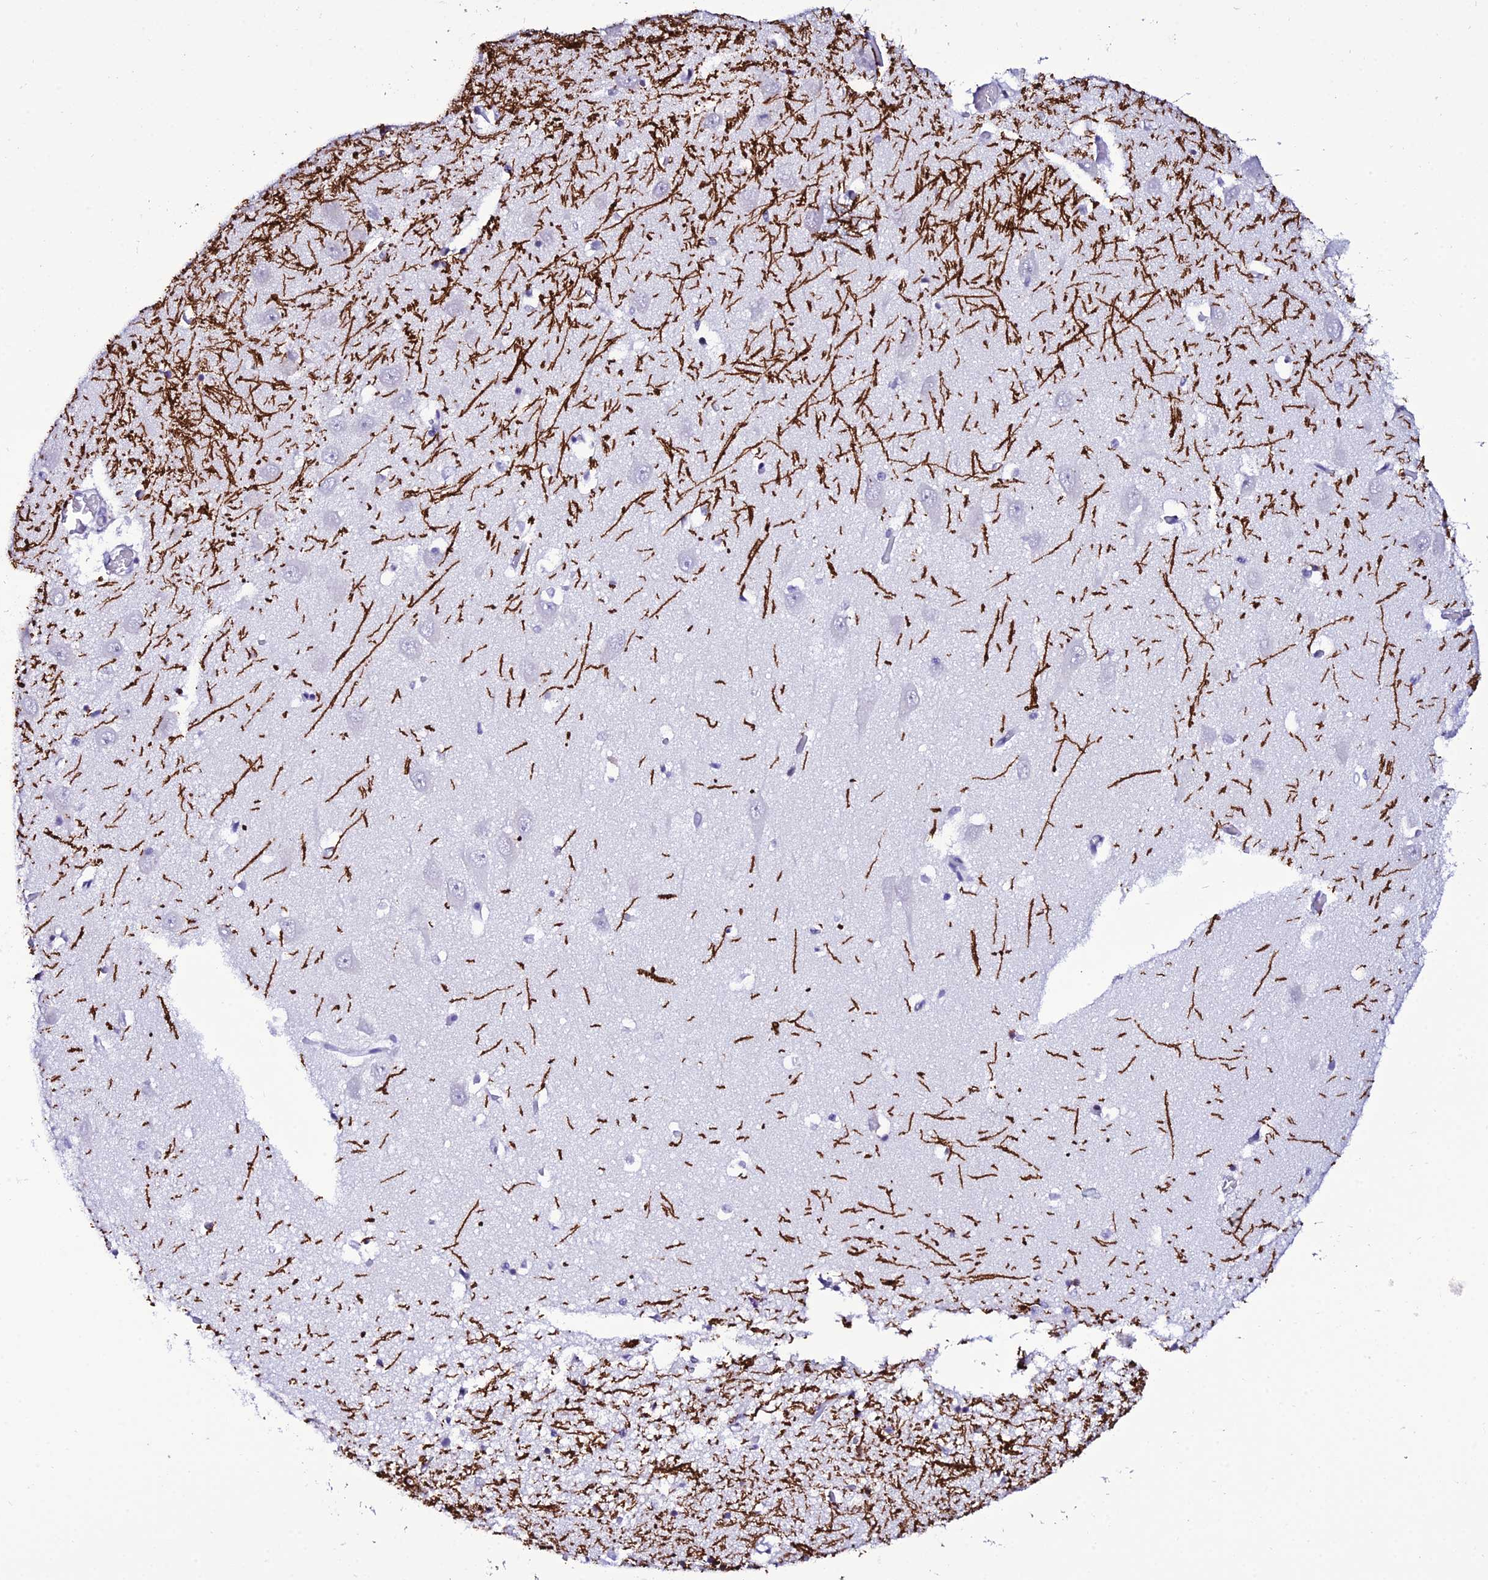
{"staining": {"intensity": "strong", "quantity": "<25%", "location": "cytoplasmic/membranous"}, "tissue": "hippocampus", "cell_type": "Glial cells", "image_type": "normal", "snomed": [{"axis": "morphology", "description": "Normal tissue, NOS"}, {"axis": "topography", "description": "Hippocampus"}], "caption": "Protein expression analysis of normal human hippocampus reveals strong cytoplasmic/membranous positivity in about <25% of glial cells. (Brightfield microscopy of DAB IHC at high magnification).", "gene": "DEFB132", "patient": {"sex": "male", "age": 70}}